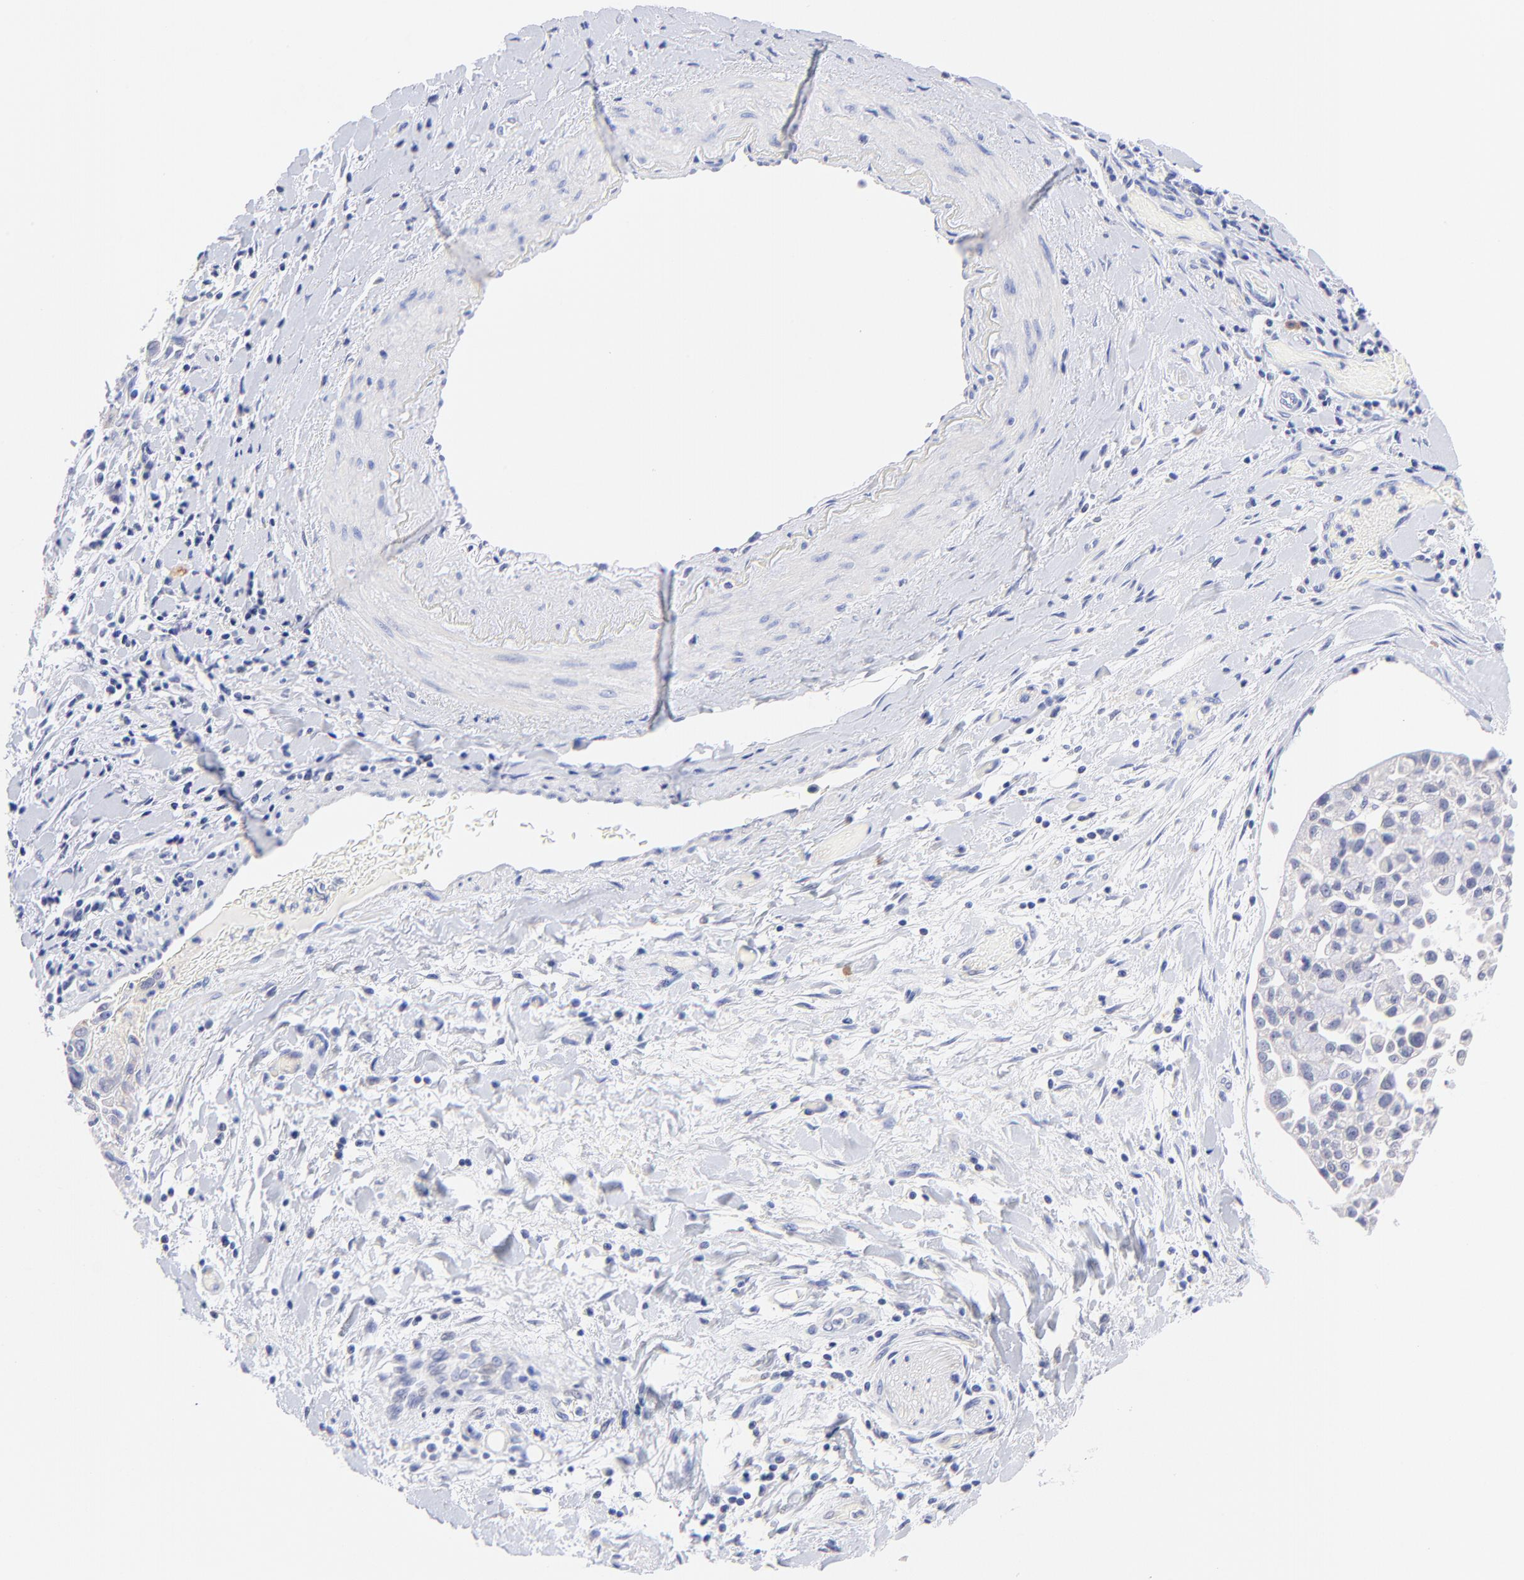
{"staining": {"intensity": "weak", "quantity": "<25%", "location": "cytoplasmic/membranous"}, "tissue": "pancreatic cancer", "cell_type": "Tumor cells", "image_type": "cancer", "snomed": [{"axis": "morphology", "description": "Adenocarcinoma, NOS"}, {"axis": "topography", "description": "Pancreas"}], "caption": "The image reveals no significant positivity in tumor cells of adenocarcinoma (pancreatic).", "gene": "EBP", "patient": {"sex": "female", "age": 52}}